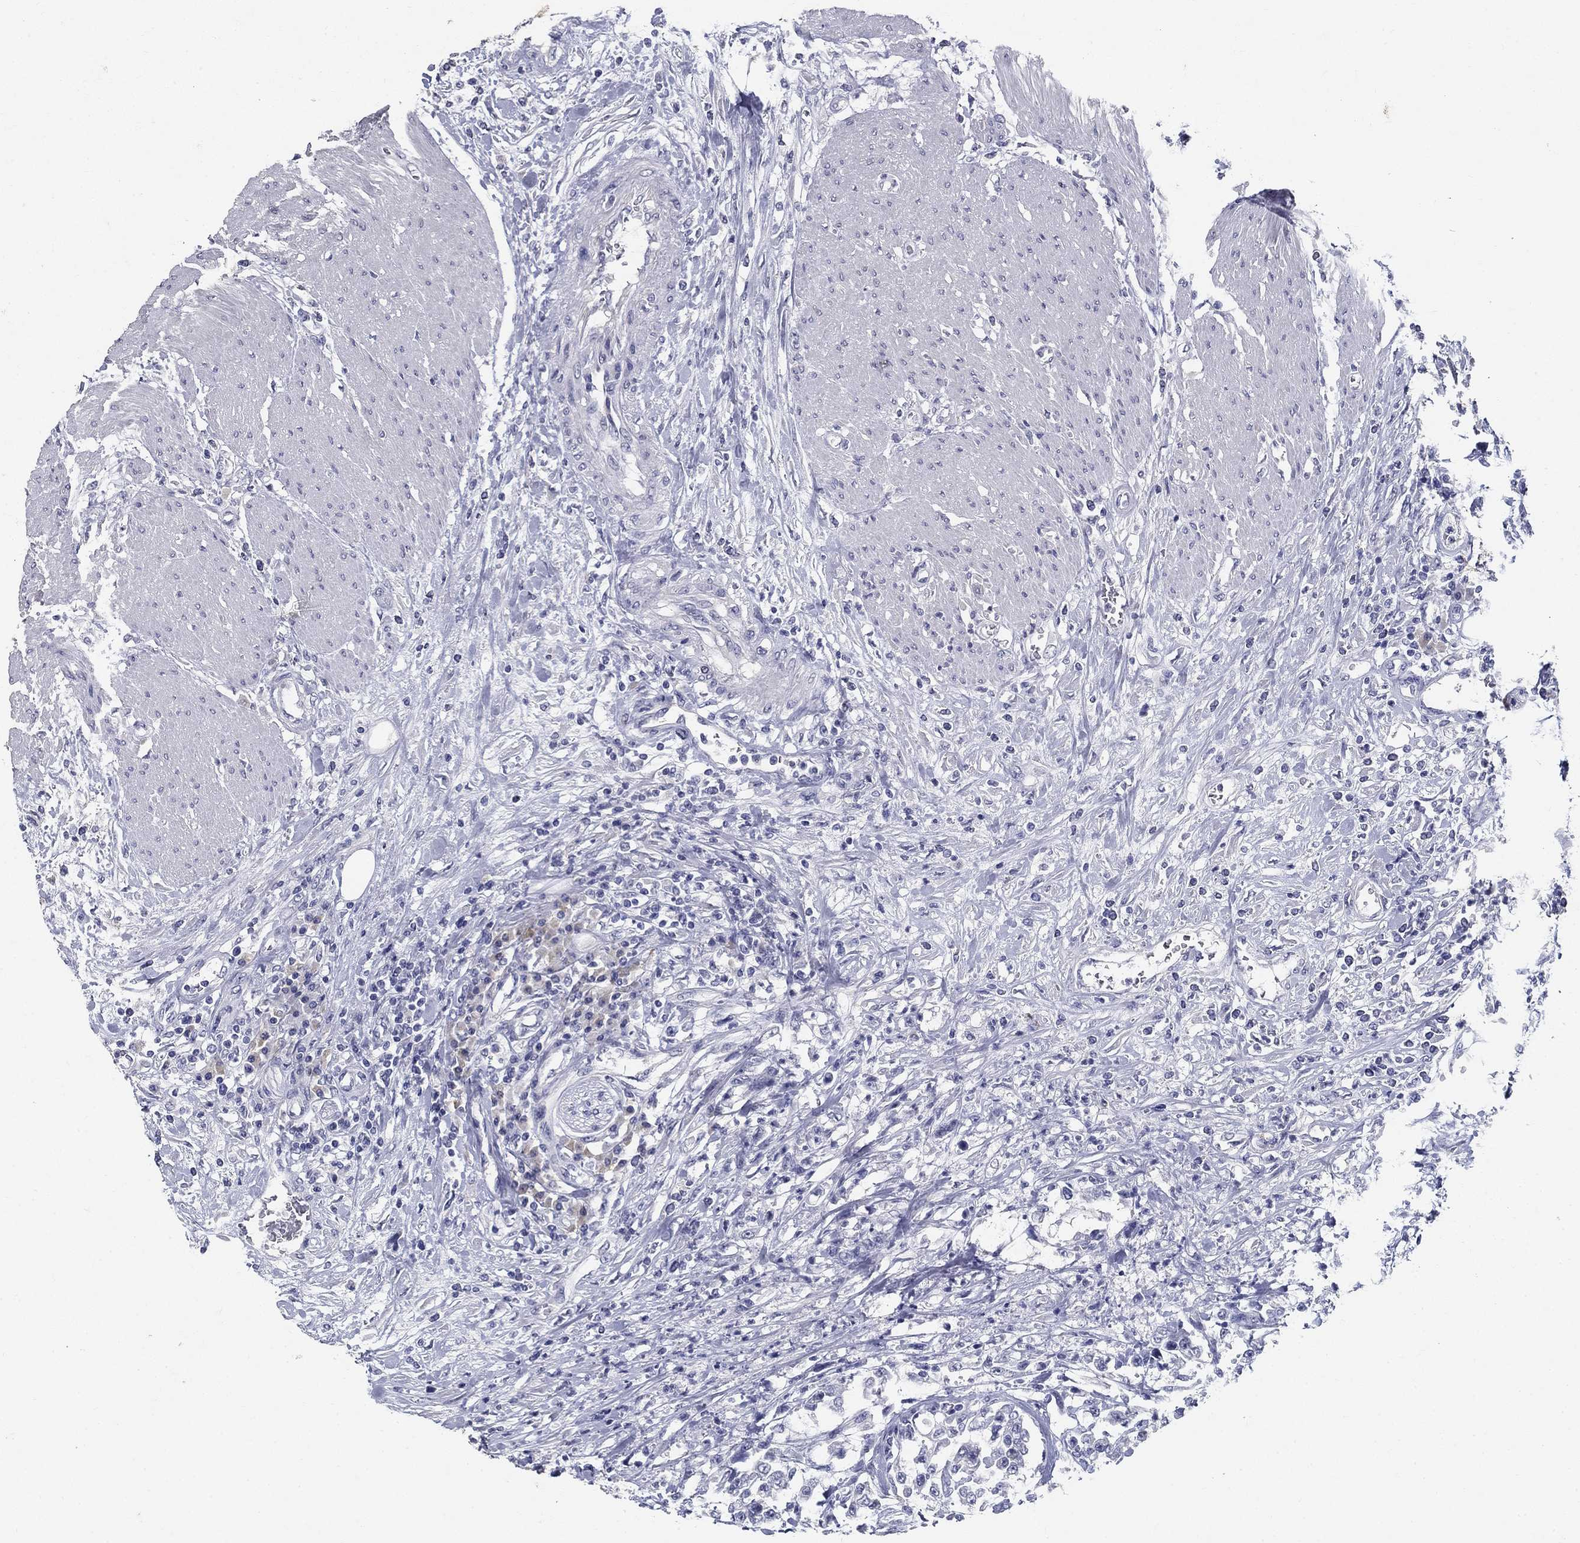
{"staining": {"intensity": "negative", "quantity": "none", "location": "none"}, "tissue": "urothelial cancer", "cell_type": "Tumor cells", "image_type": "cancer", "snomed": [{"axis": "morphology", "description": "Urothelial carcinoma, High grade"}, {"axis": "topography", "description": "Urinary bladder"}], "caption": "A photomicrograph of human urothelial cancer is negative for staining in tumor cells.", "gene": "POMC", "patient": {"sex": "male", "age": 46}}